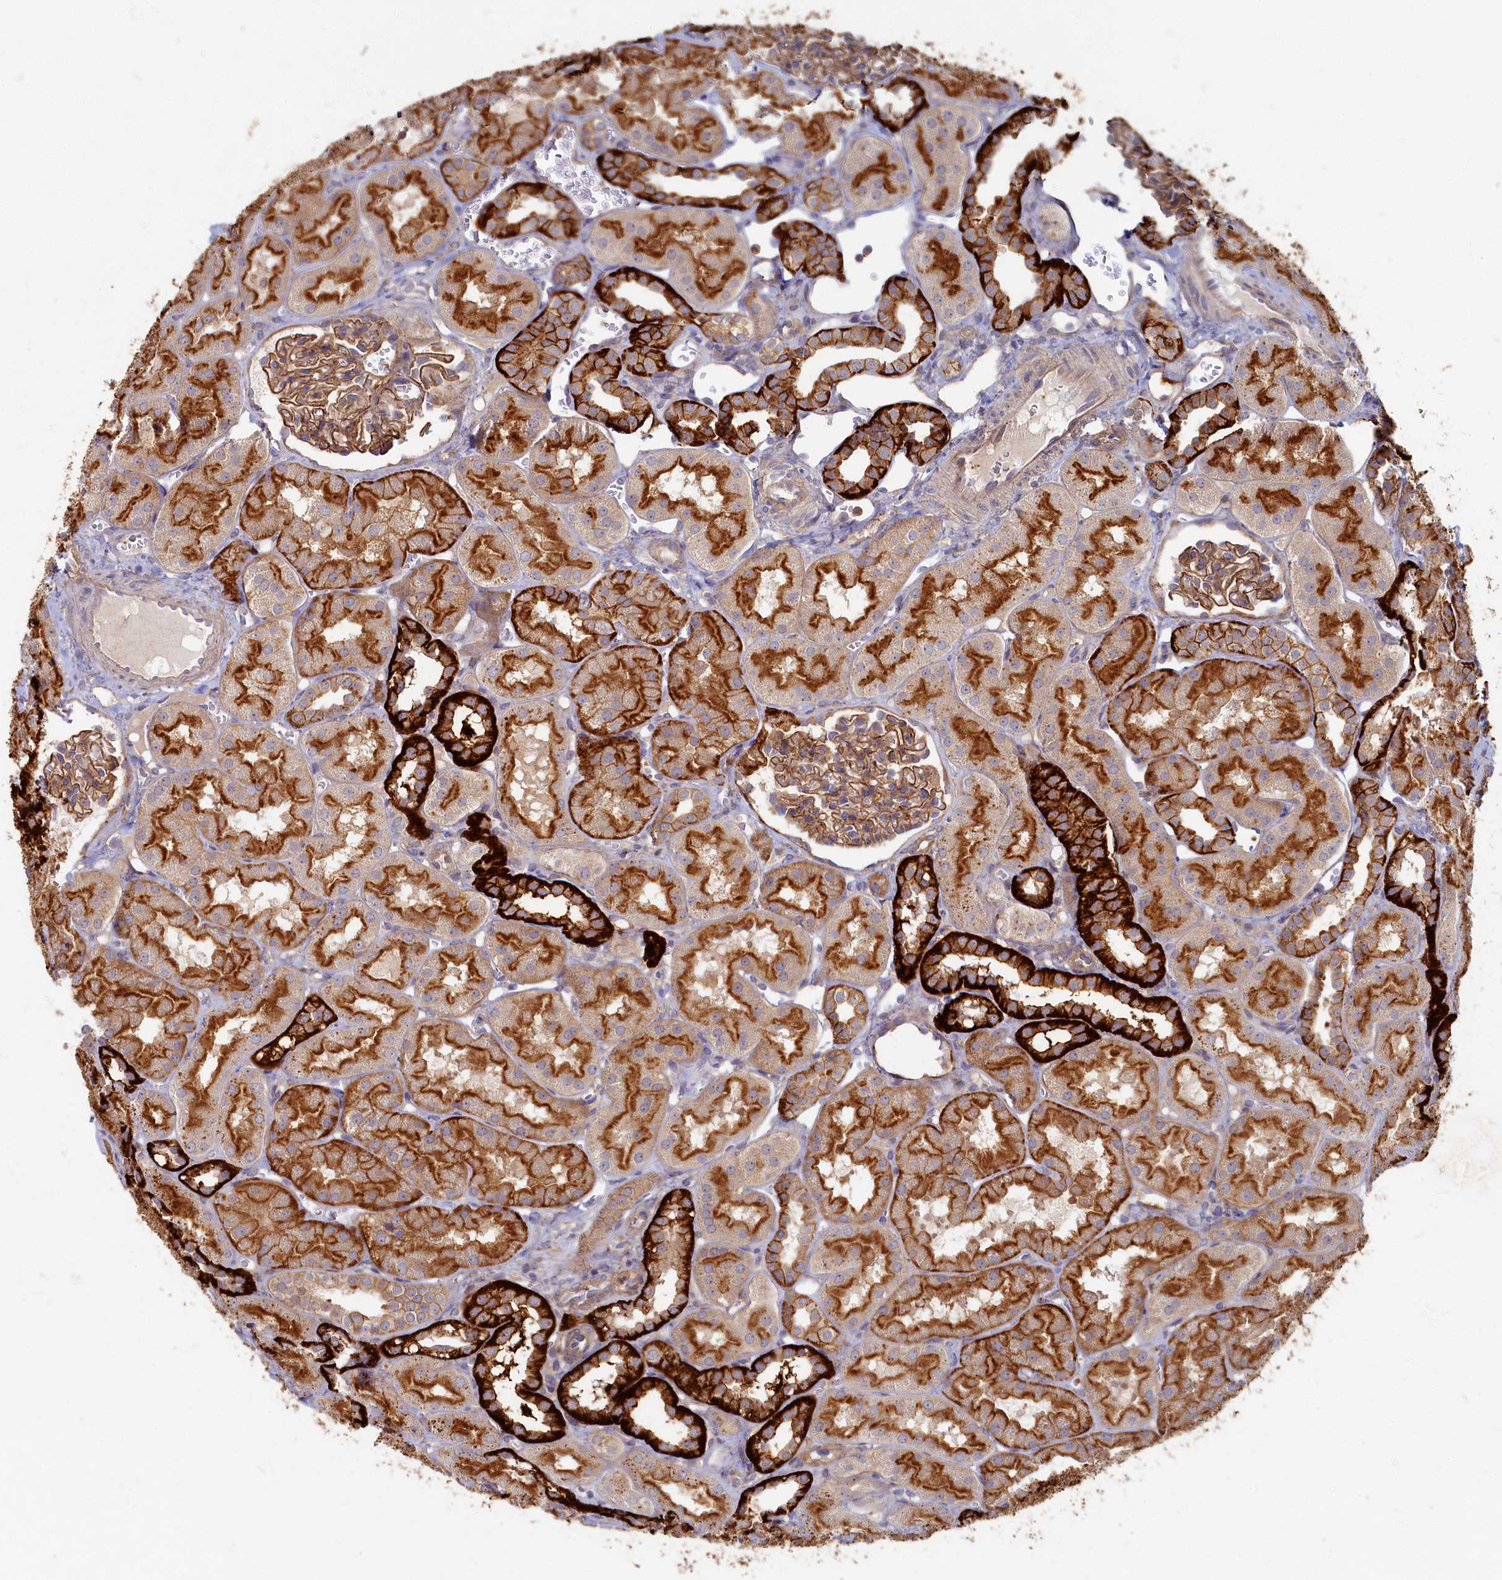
{"staining": {"intensity": "moderate", "quantity": ">75%", "location": "cytoplasmic/membranous"}, "tissue": "kidney", "cell_type": "Cells in glomeruli", "image_type": "normal", "snomed": [{"axis": "morphology", "description": "Normal tissue, NOS"}, {"axis": "topography", "description": "Kidney"}, {"axis": "topography", "description": "Urinary bladder"}], "caption": "Immunohistochemical staining of normal kidney reveals >75% levels of moderate cytoplasmic/membranous protein staining in approximately >75% of cells in glomeruli.", "gene": "PSMG2", "patient": {"sex": "male", "age": 16}}